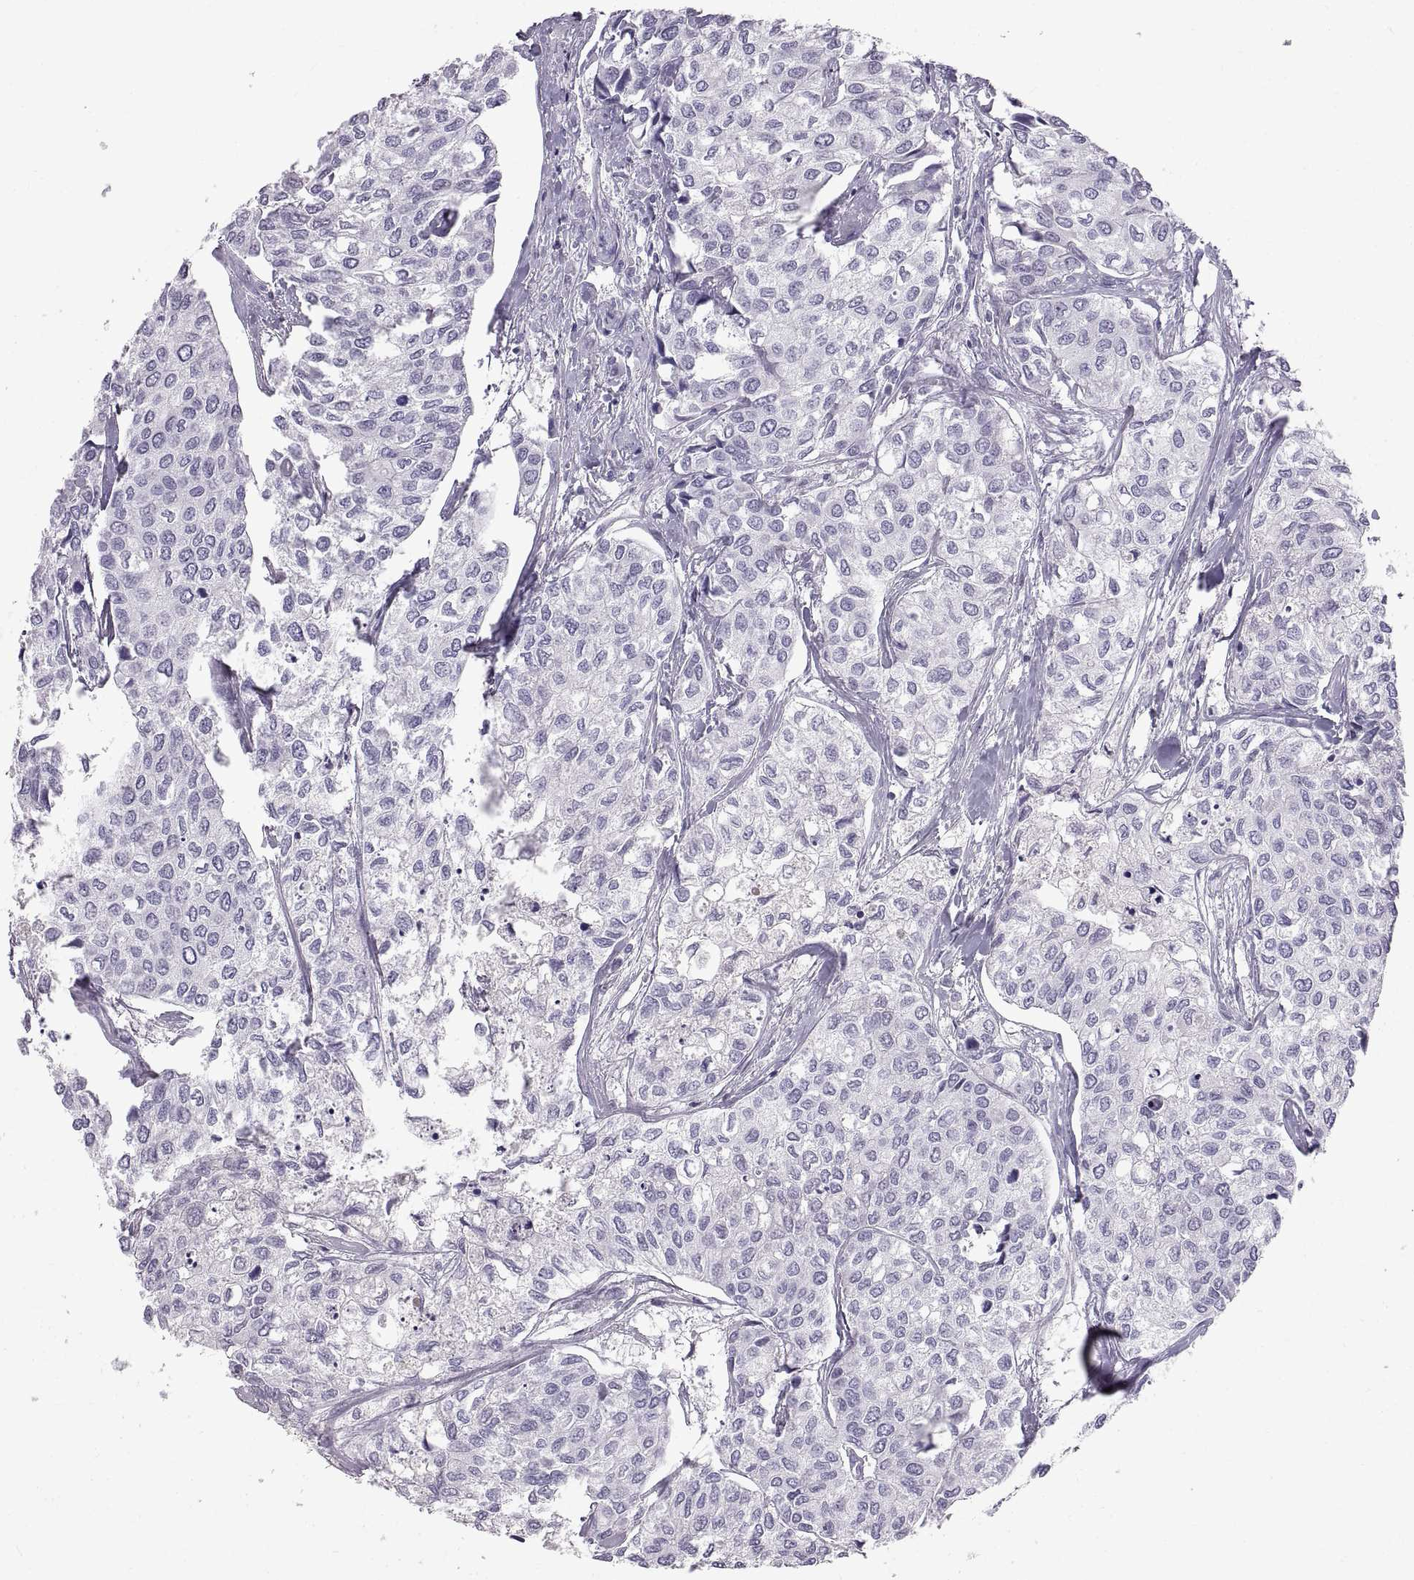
{"staining": {"intensity": "negative", "quantity": "none", "location": "none"}, "tissue": "urothelial cancer", "cell_type": "Tumor cells", "image_type": "cancer", "snomed": [{"axis": "morphology", "description": "Urothelial carcinoma, High grade"}, {"axis": "topography", "description": "Urinary bladder"}], "caption": "This is an immunohistochemistry micrograph of human urothelial cancer. There is no expression in tumor cells.", "gene": "WFDC8", "patient": {"sex": "male", "age": 73}}